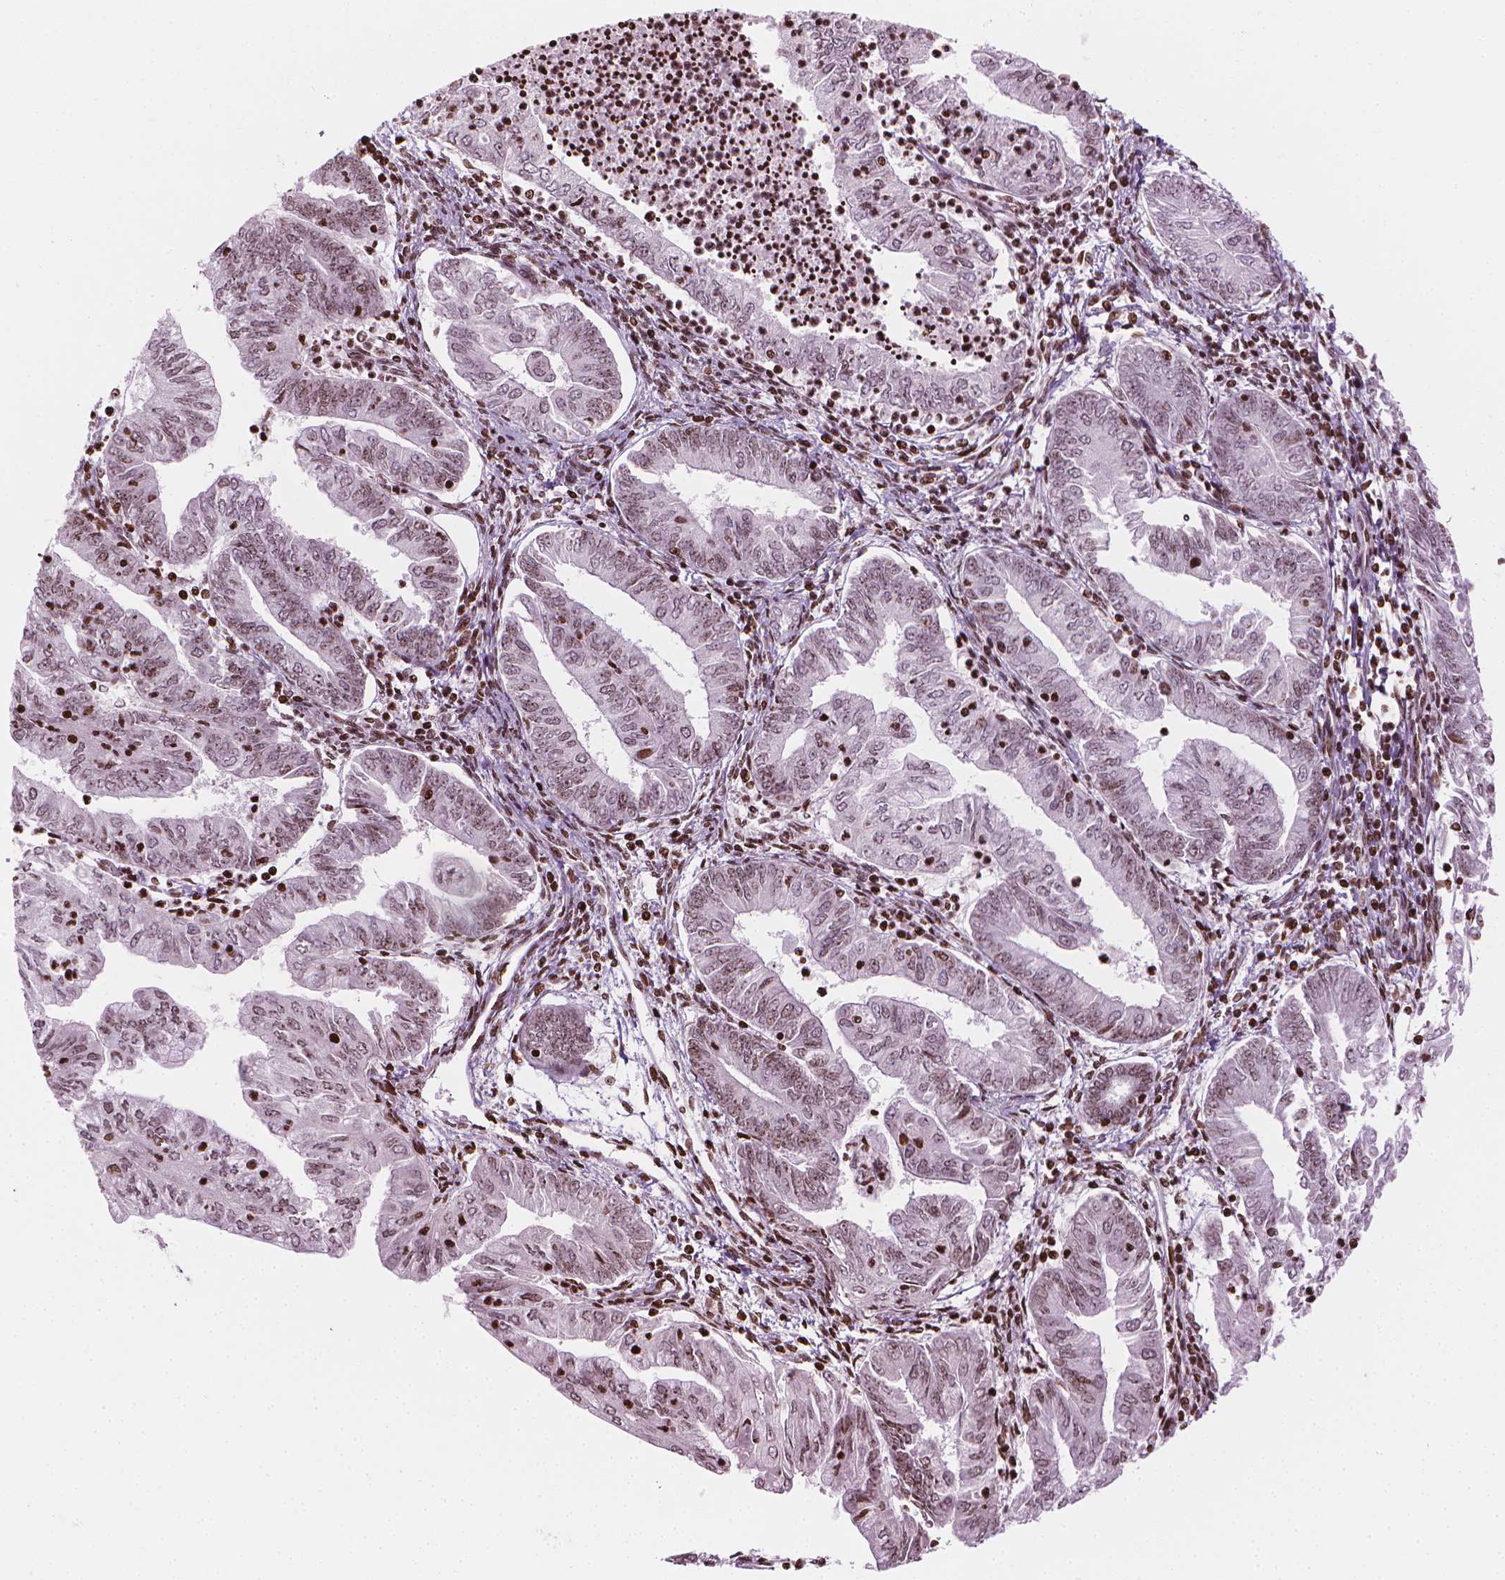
{"staining": {"intensity": "weak", "quantity": "25%-75%", "location": "nuclear"}, "tissue": "endometrial cancer", "cell_type": "Tumor cells", "image_type": "cancer", "snomed": [{"axis": "morphology", "description": "Adenocarcinoma, NOS"}, {"axis": "topography", "description": "Endometrium"}], "caption": "Endometrial cancer was stained to show a protein in brown. There is low levels of weak nuclear staining in approximately 25%-75% of tumor cells.", "gene": "PIP4K2A", "patient": {"sex": "female", "age": 55}}